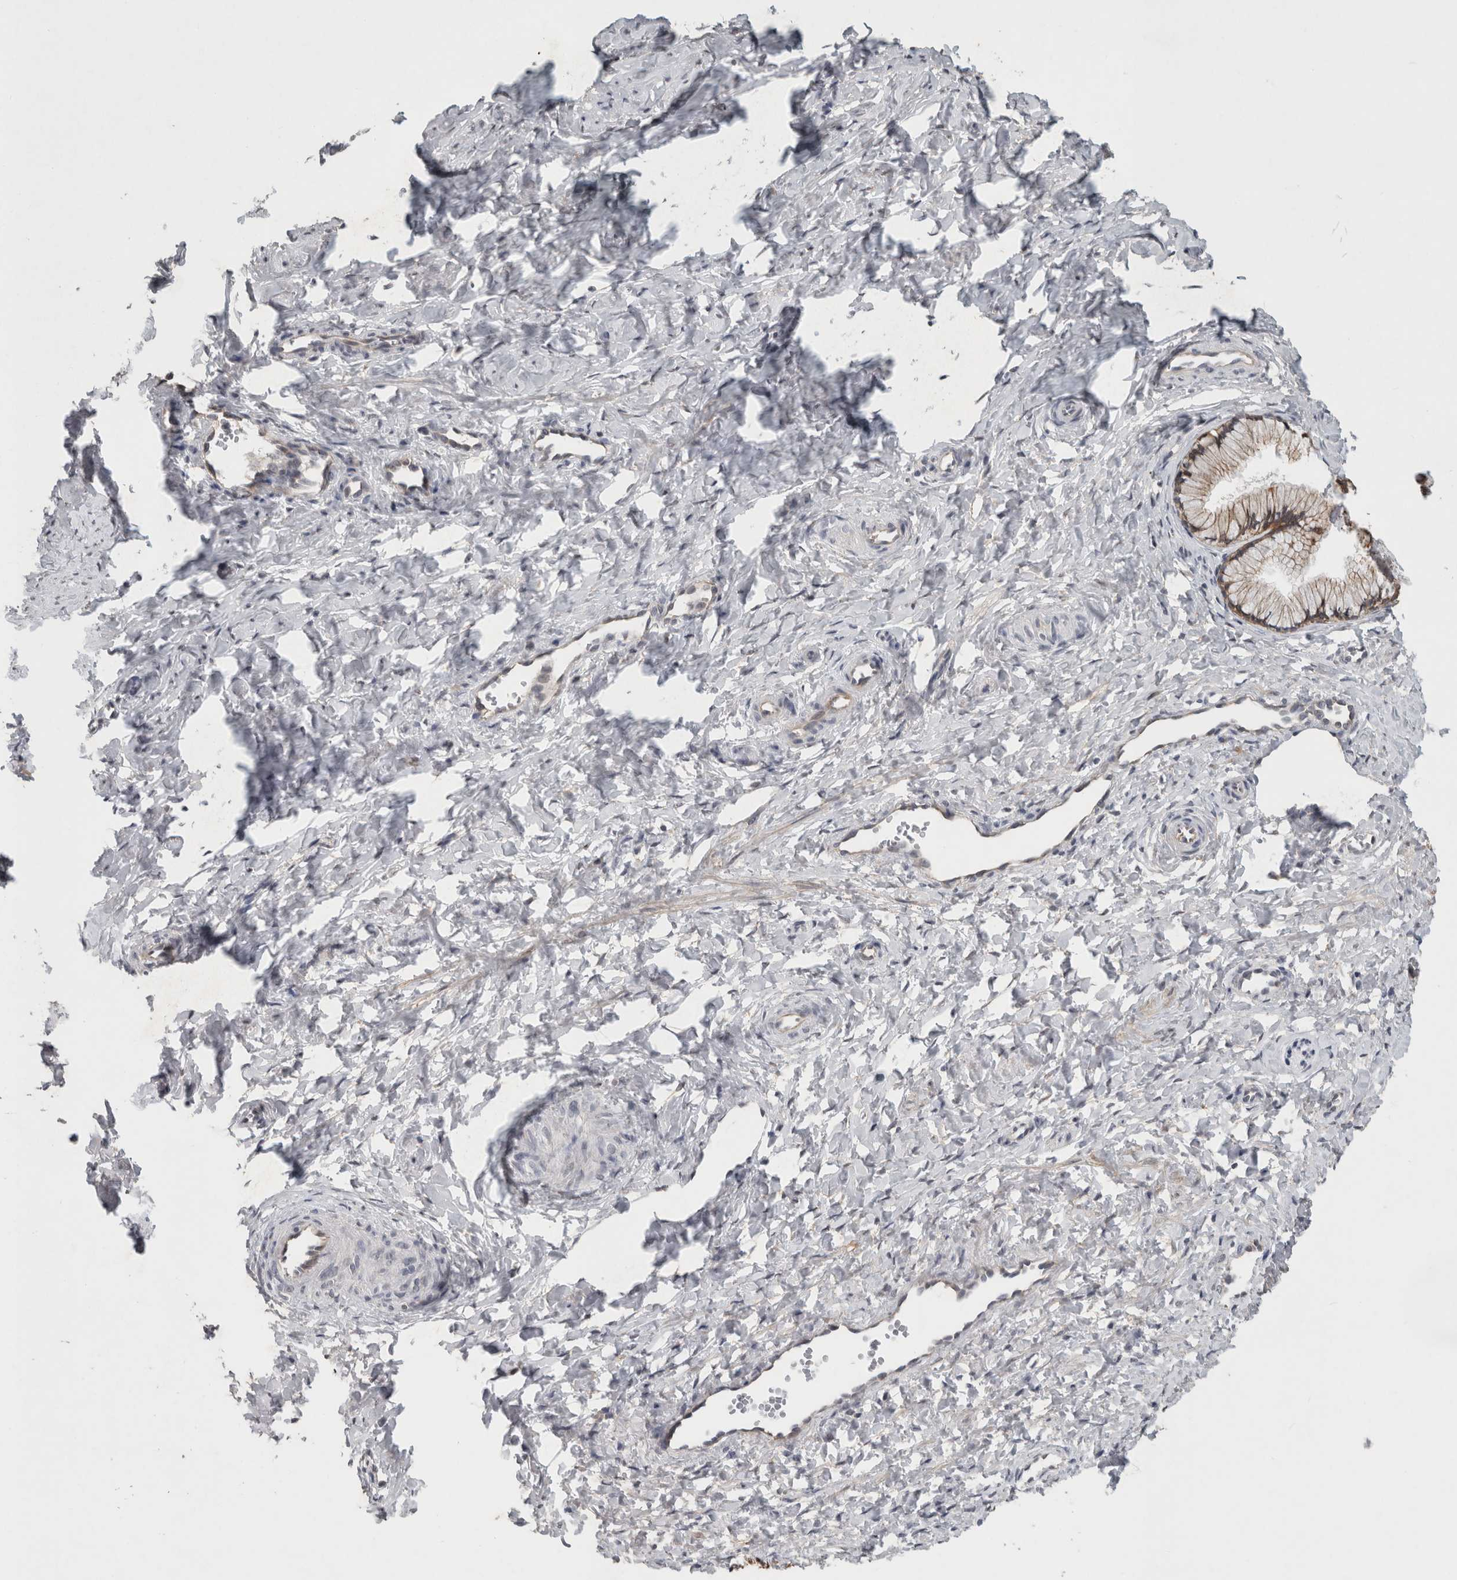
{"staining": {"intensity": "moderate", "quantity": "25%-75%", "location": "cytoplasmic/membranous"}, "tissue": "cervix", "cell_type": "Glandular cells", "image_type": "normal", "snomed": [{"axis": "morphology", "description": "Normal tissue, NOS"}, {"axis": "topography", "description": "Cervix"}], "caption": "Normal cervix demonstrates moderate cytoplasmic/membranous staining in about 25%-75% of glandular cells.", "gene": "RHPN1", "patient": {"sex": "female", "age": 27}}